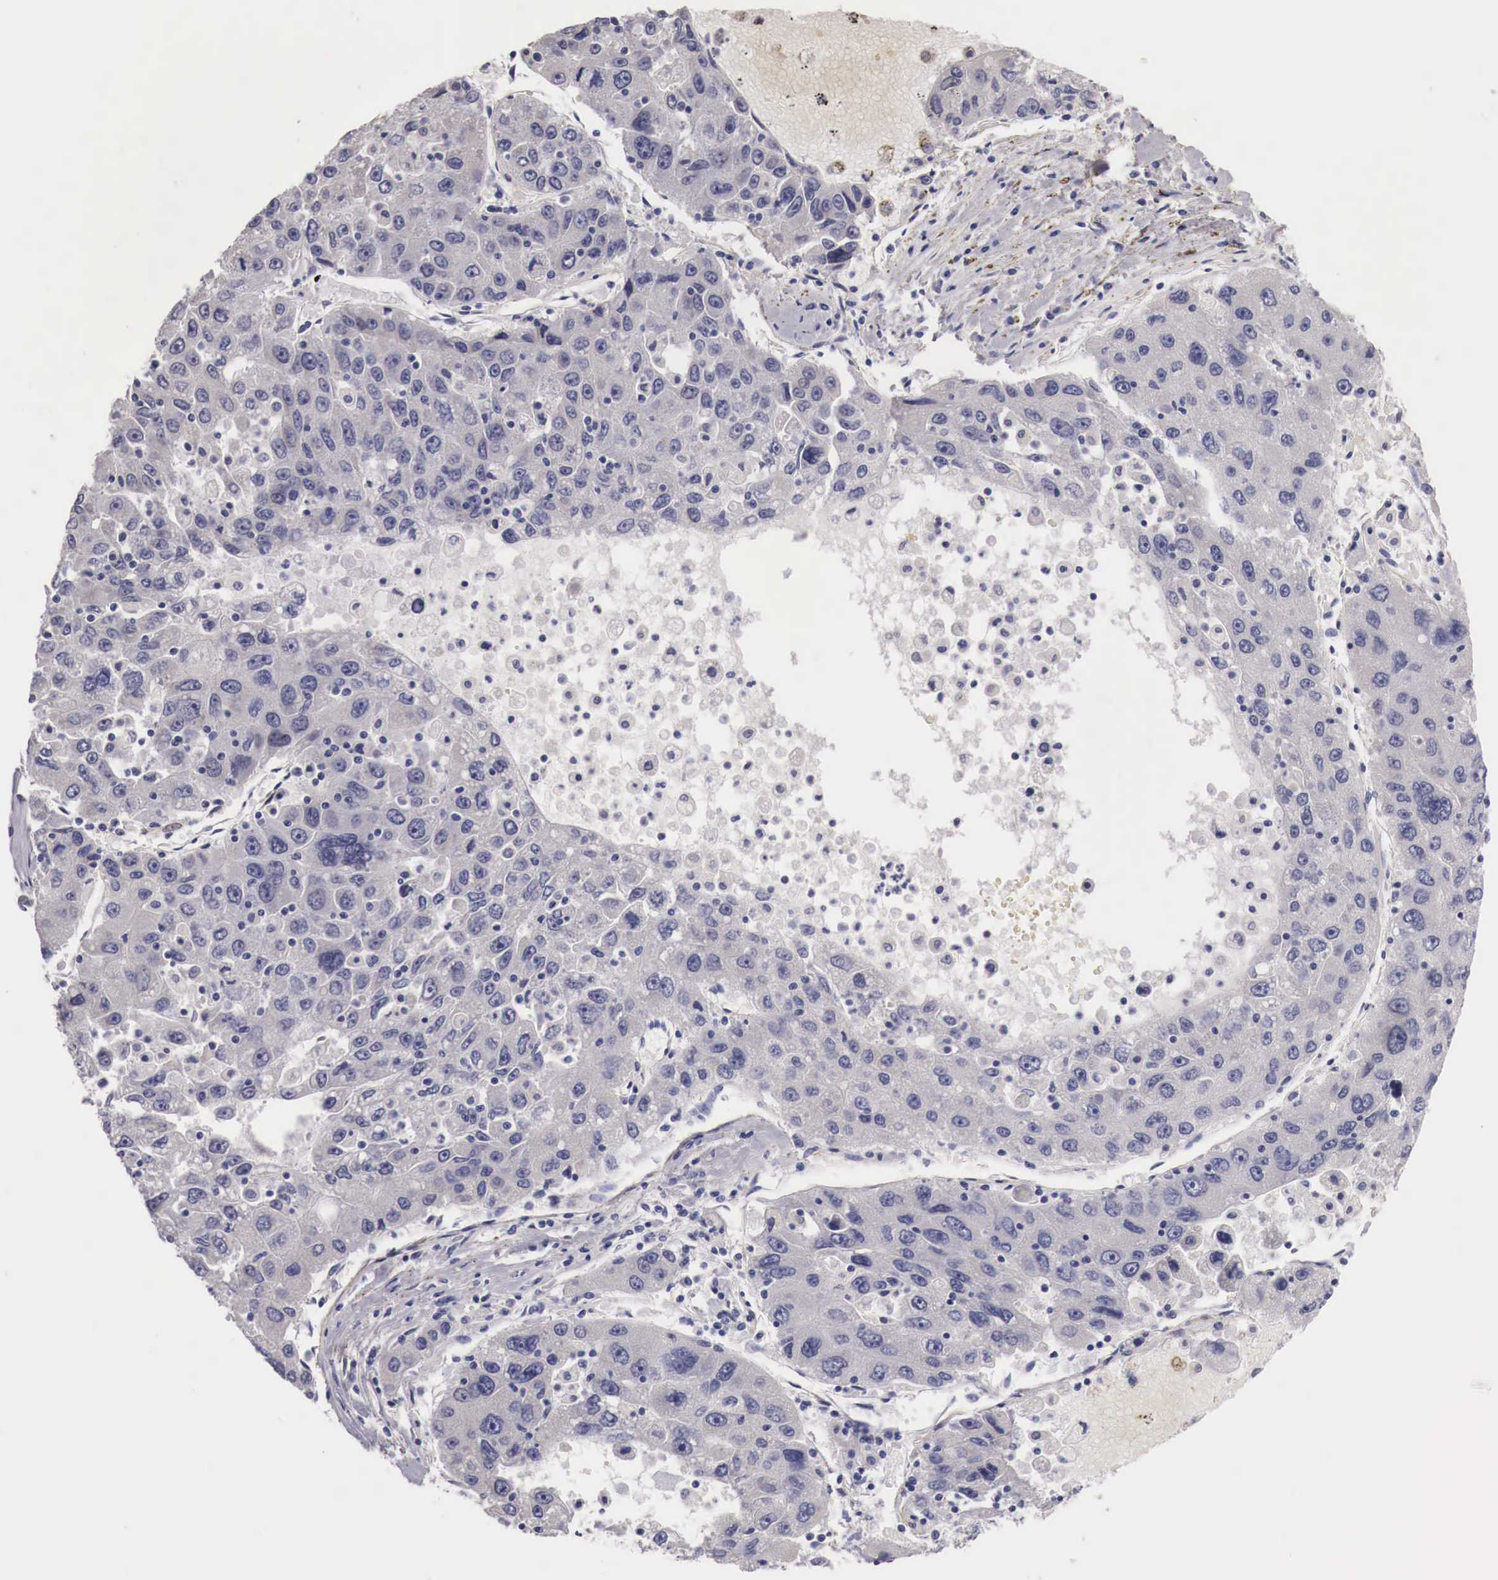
{"staining": {"intensity": "negative", "quantity": "none", "location": "none"}, "tissue": "liver cancer", "cell_type": "Tumor cells", "image_type": "cancer", "snomed": [{"axis": "morphology", "description": "Carcinoma, Hepatocellular, NOS"}, {"axis": "topography", "description": "Liver"}], "caption": "Immunohistochemistry photomicrograph of liver cancer (hepatocellular carcinoma) stained for a protein (brown), which reveals no positivity in tumor cells.", "gene": "ENOX2", "patient": {"sex": "male", "age": 49}}